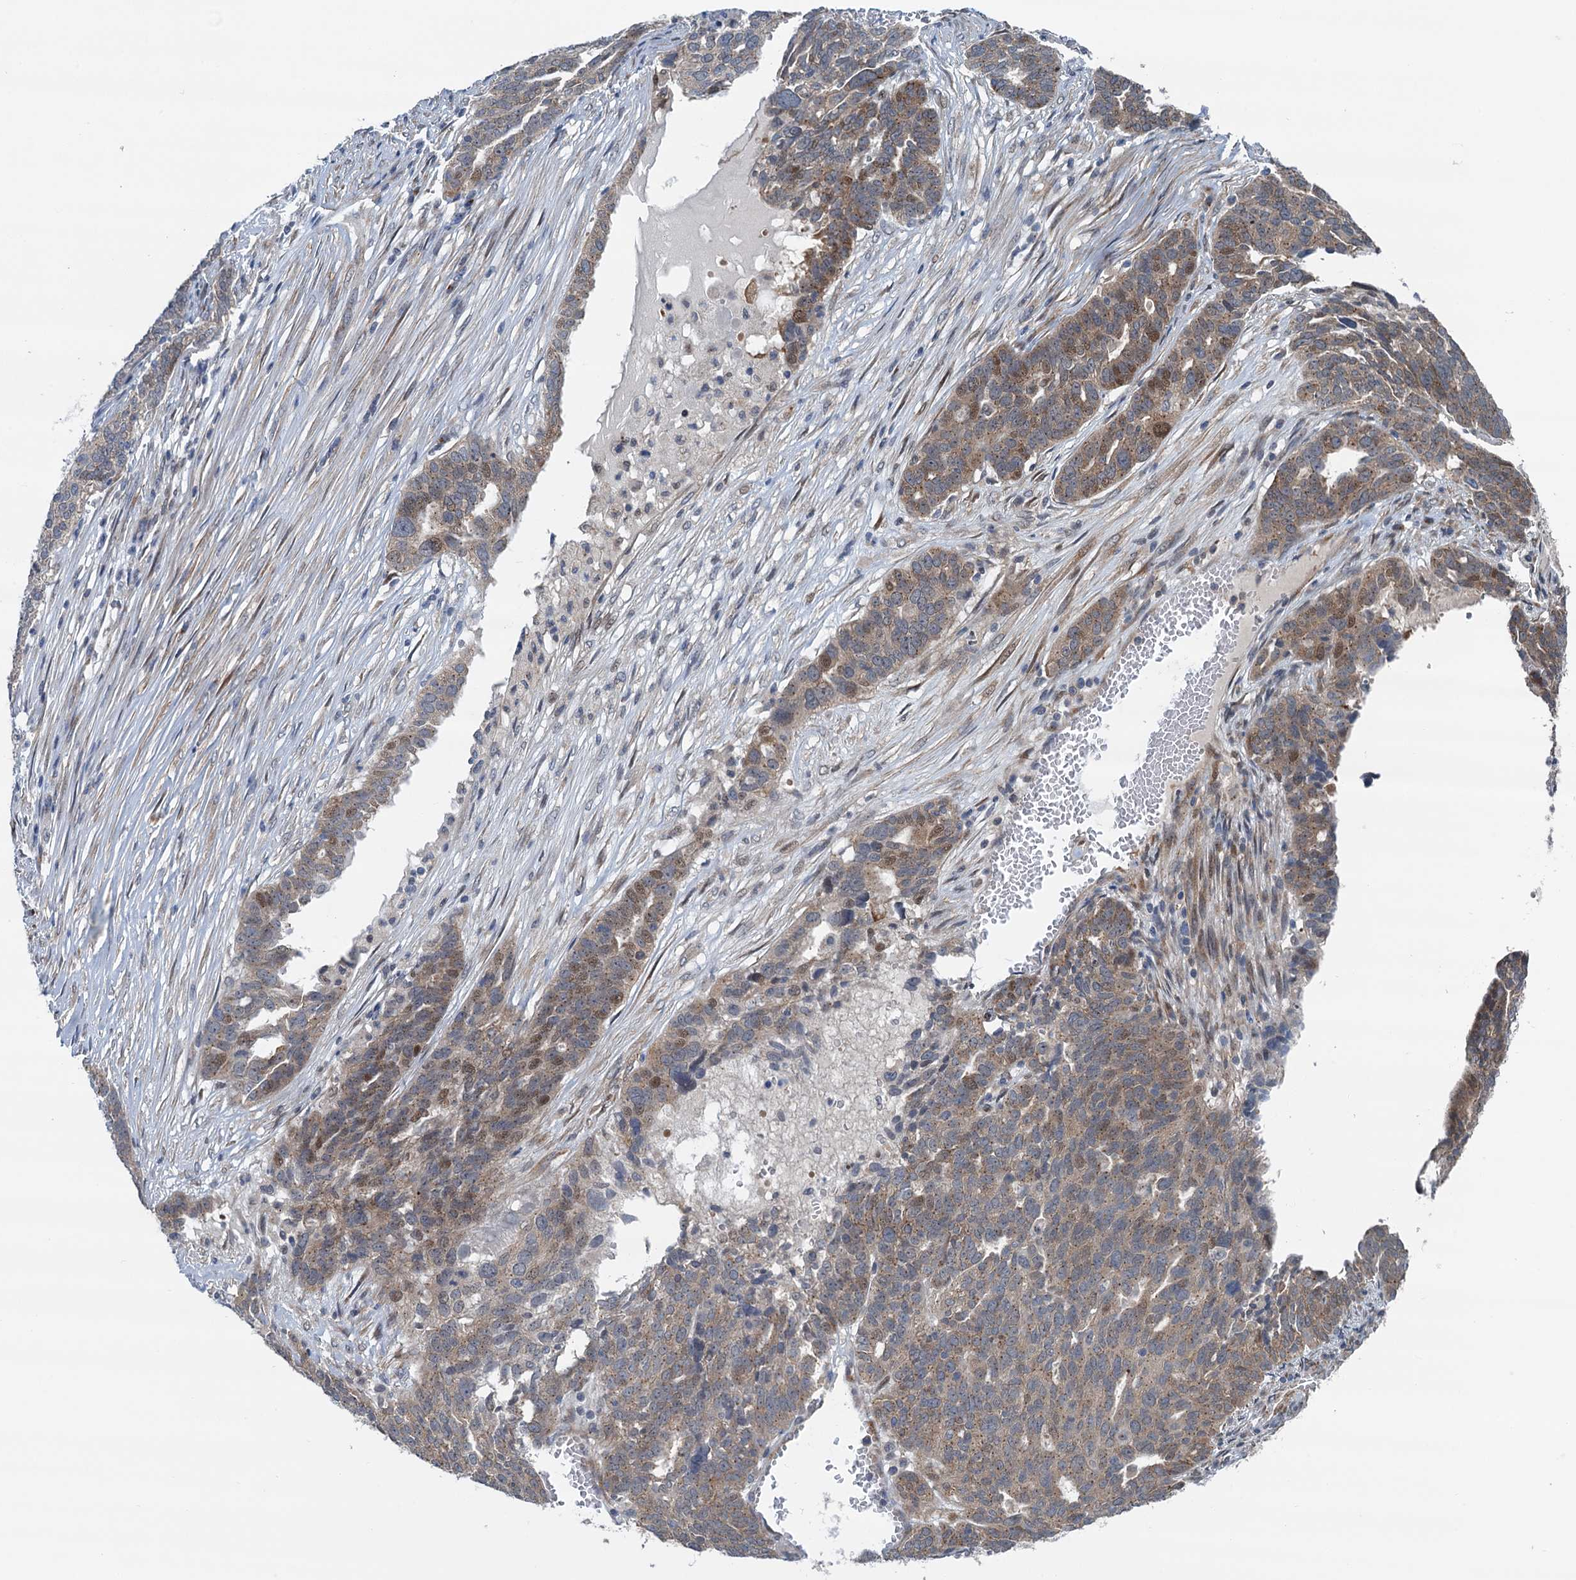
{"staining": {"intensity": "moderate", "quantity": "<25%", "location": "cytoplasmic/membranous,nuclear"}, "tissue": "ovarian cancer", "cell_type": "Tumor cells", "image_type": "cancer", "snomed": [{"axis": "morphology", "description": "Cystadenocarcinoma, serous, NOS"}, {"axis": "topography", "description": "Ovary"}], "caption": "Ovarian serous cystadenocarcinoma stained for a protein (brown) shows moderate cytoplasmic/membranous and nuclear positive staining in about <25% of tumor cells.", "gene": "DYNC2I2", "patient": {"sex": "female", "age": 59}}